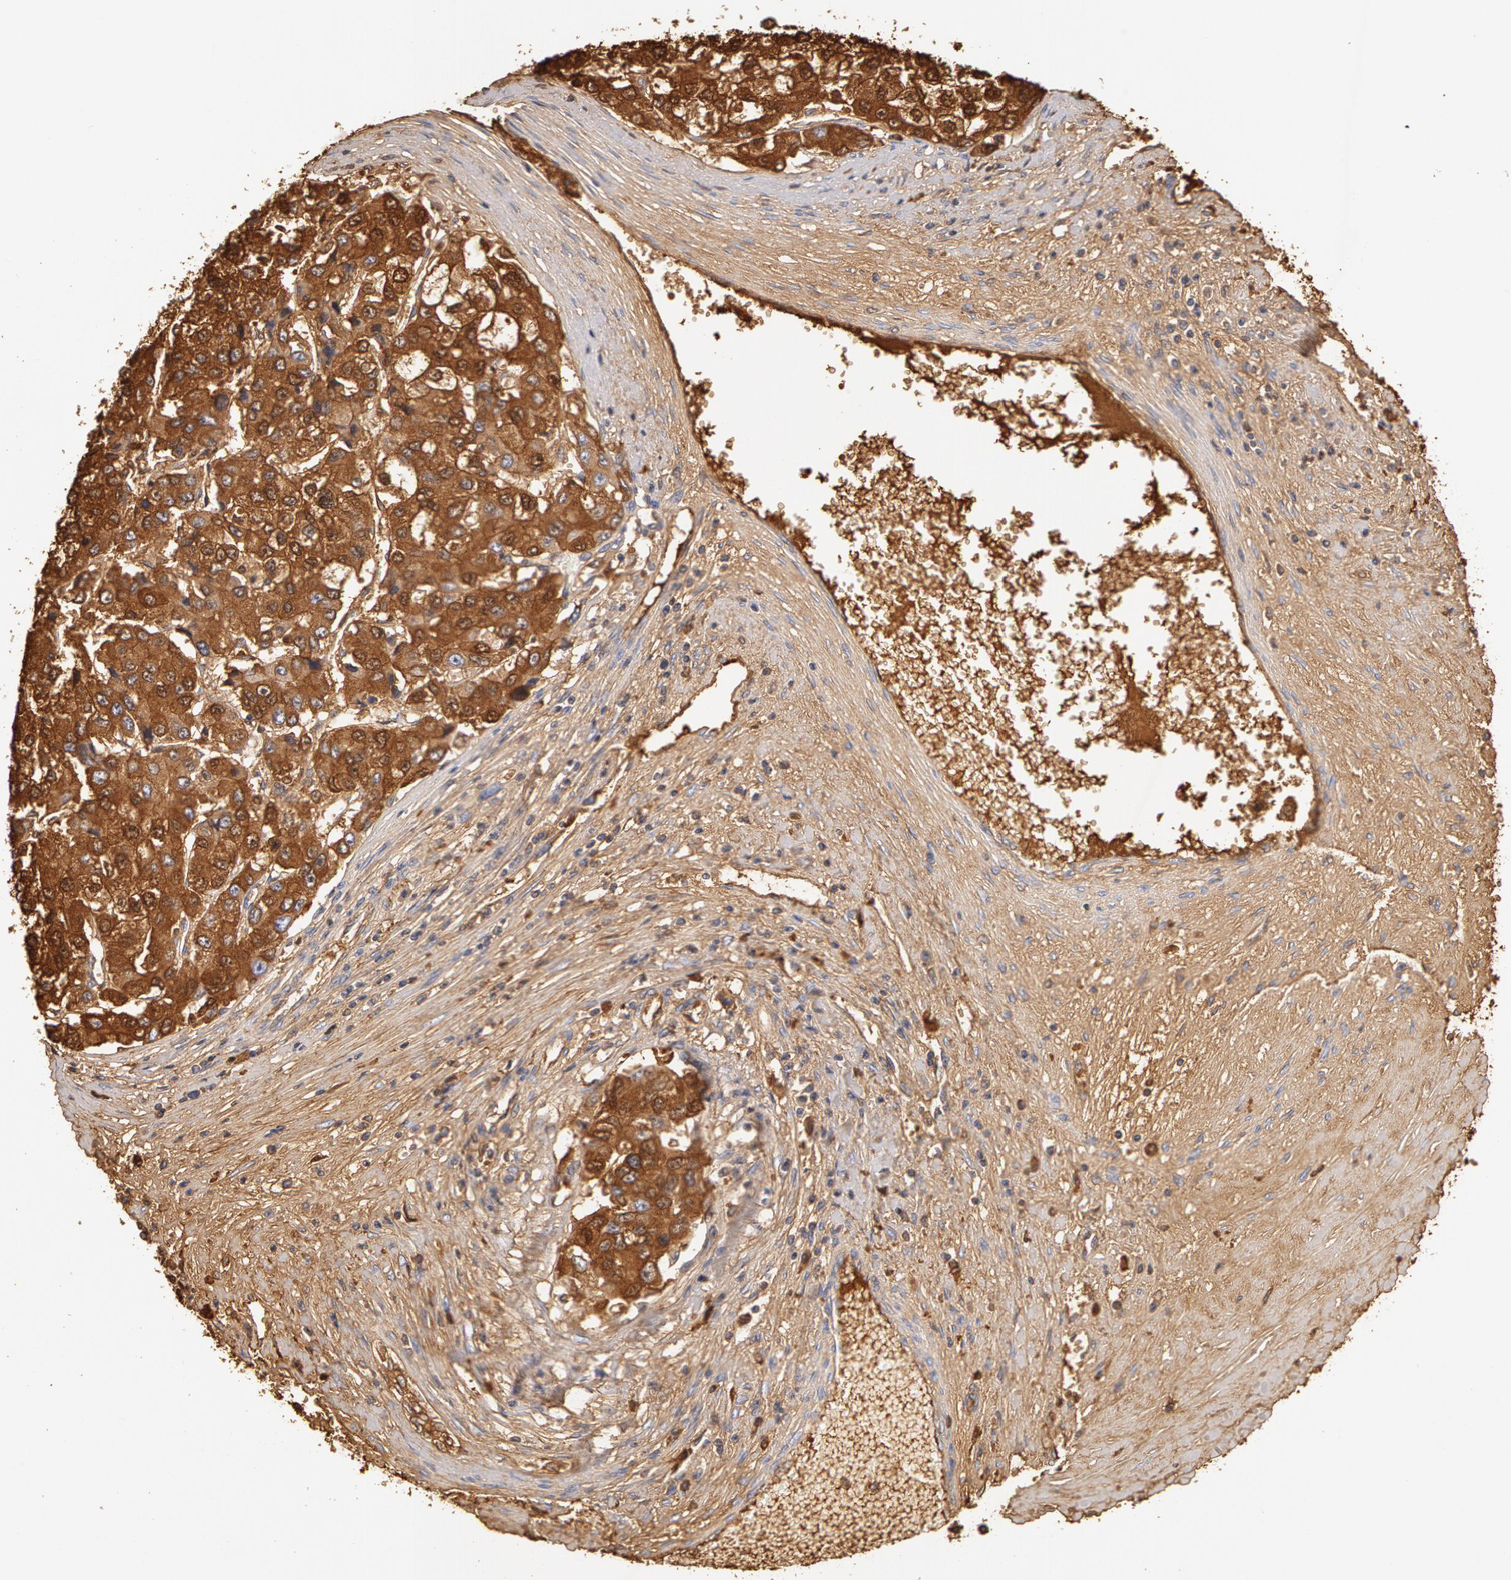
{"staining": {"intensity": "strong", "quantity": ">75%", "location": "cytoplasmic/membranous,nuclear"}, "tissue": "liver cancer", "cell_type": "Tumor cells", "image_type": "cancer", "snomed": [{"axis": "morphology", "description": "Carcinoma, Hepatocellular, NOS"}, {"axis": "topography", "description": "Liver"}], "caption": "A high amount of strong cytoplasmic/membranous and nuclear staining is identified in approximately >75% of tumor cells in liver cancer tissue.", "gene": "TF", "patient": {"sex": "female", "age": 66}}